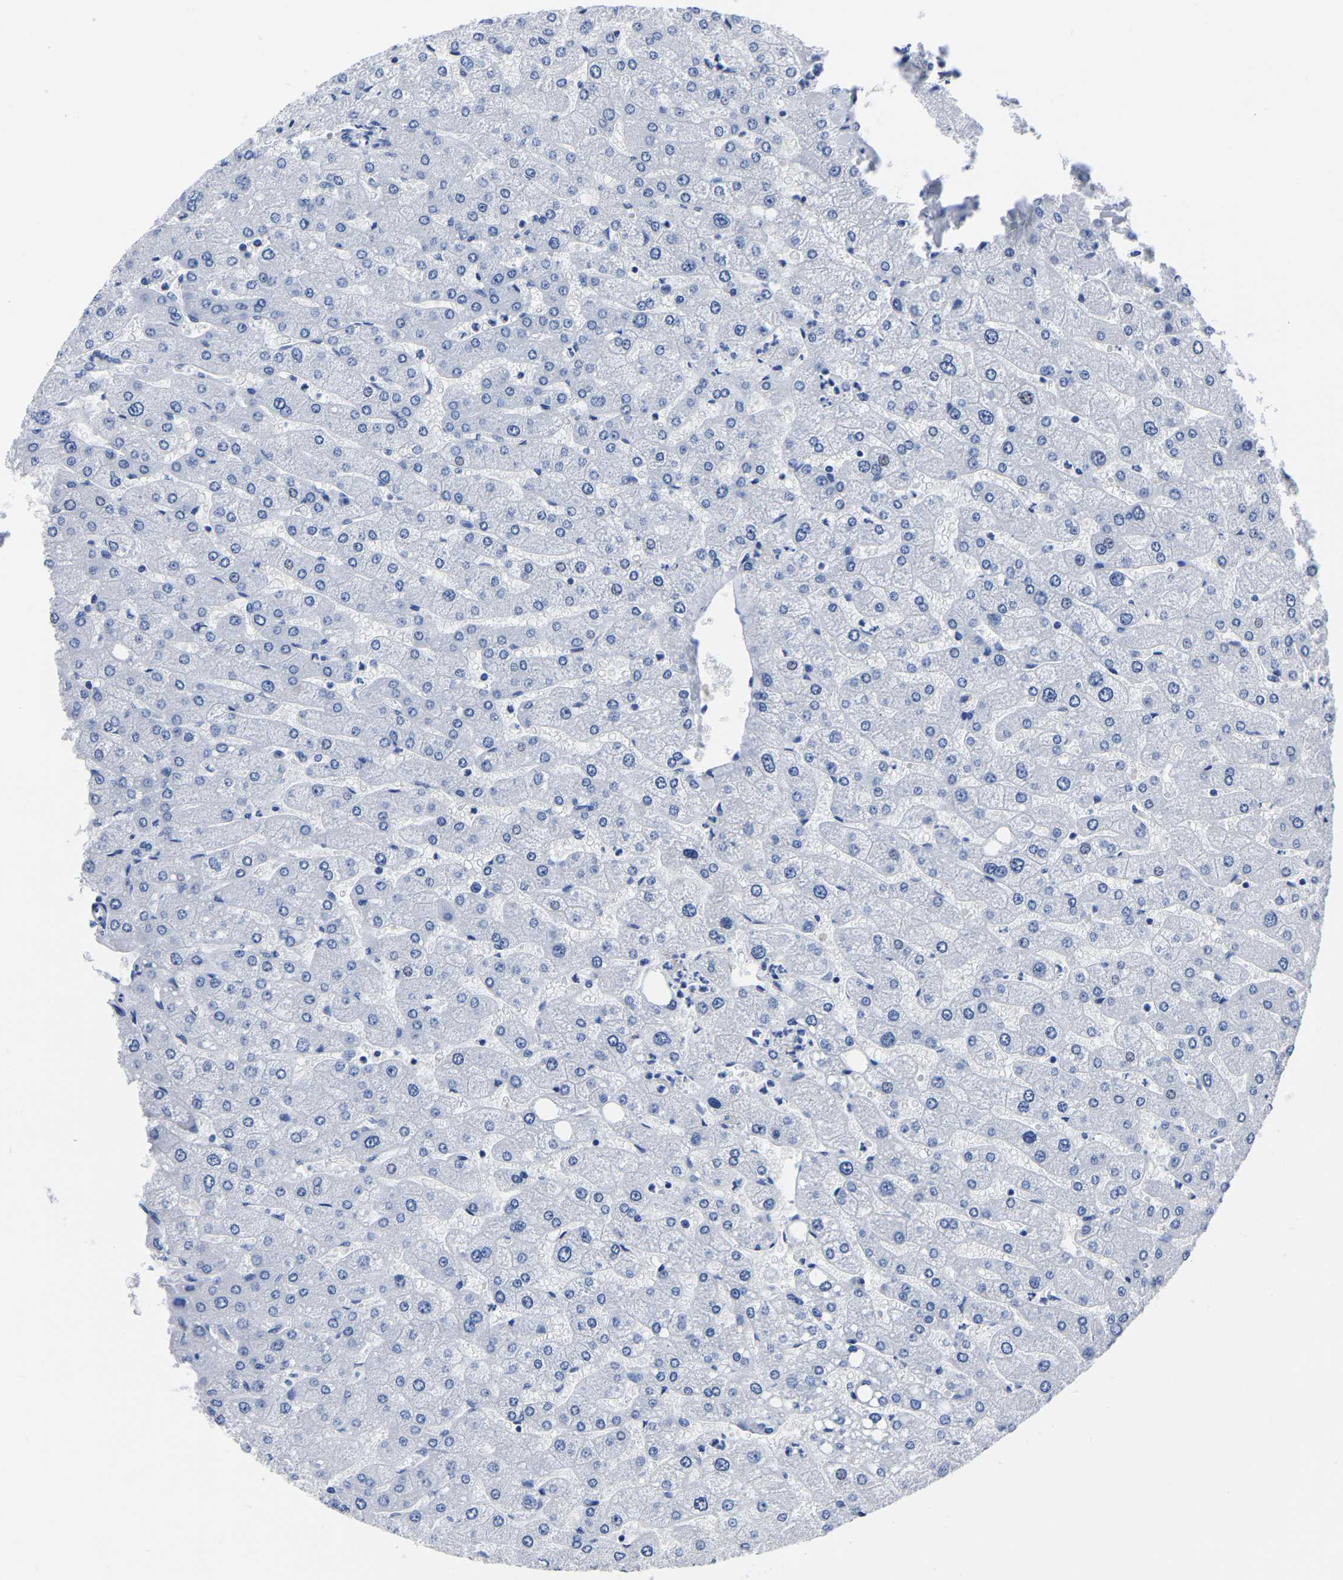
{"staining": {"intensity": "negative", "quantity": "none", "location": "none"}, "tissue": "liver", "cell_type": "Cholangiocytes", "image_type": "normal", "snomed": [{"axis": "morphology", "description": "Normal tissue, NOS"}, {"axis": "topography", "description": "Liver"}], "caption": "Immunohistochemistry (IHC) photomicrograph of normal liver stained for a protein (brown), which shows no staining in cholangiocytes.", "gene": "IMPG2", "patient": {"sex": "male", "age": 55}}